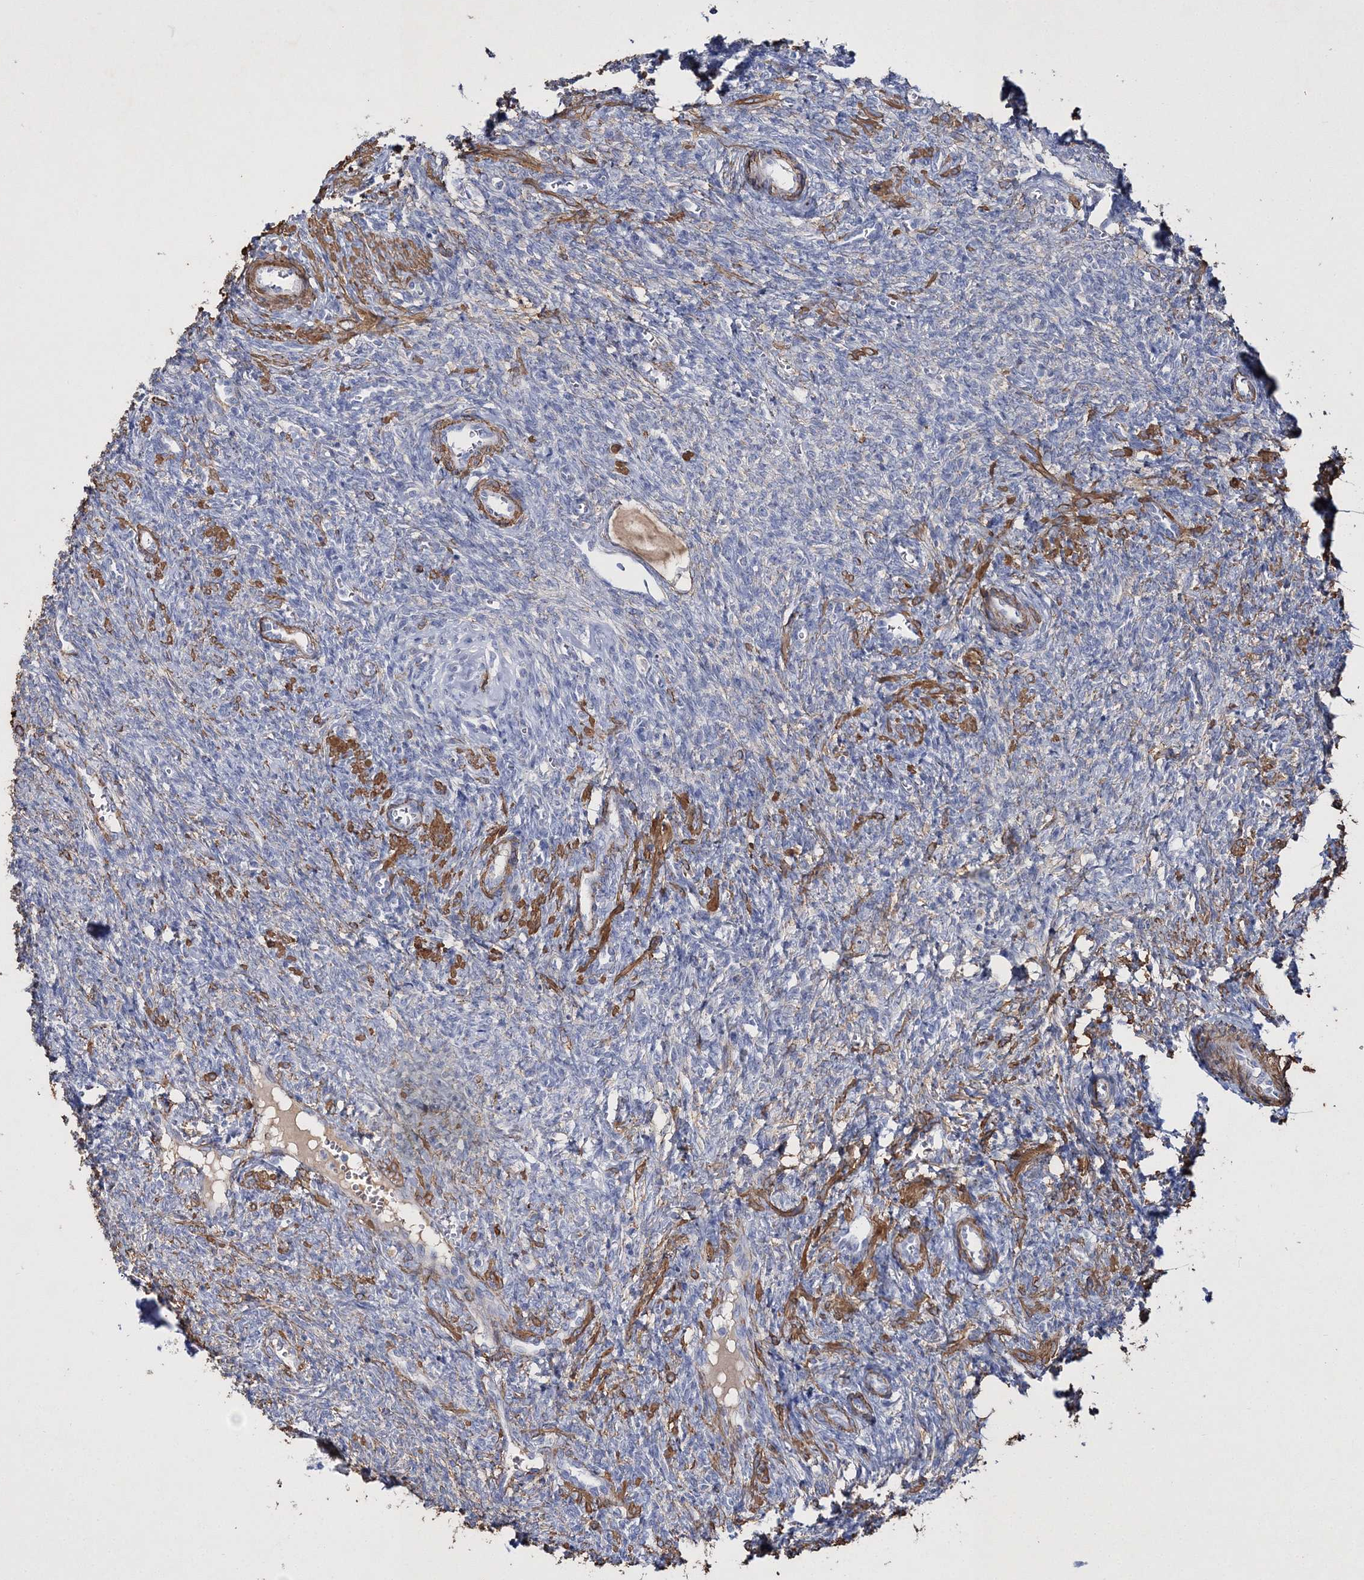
{"staining": {"intensity": "negative", "quantity": "none", "location": "none"}, "tissue": "ovary", "cell_type": "Follicle cells", "image_type": "normal", "snomed": [{"axis": "morphology", "description": "Normal tissue, NOS"}, {"axis": "topography", "description": "Ovary"}], "caption": "Protein analysis of normal ovary demonstrates no significant positivity in follicle cells. (Brightfield microscopy of DAB (3,3'-diaminobenzidine) IHC at high magnification).", "gene": "RTN2", "patient": {"sex": "female", "age": 41}}